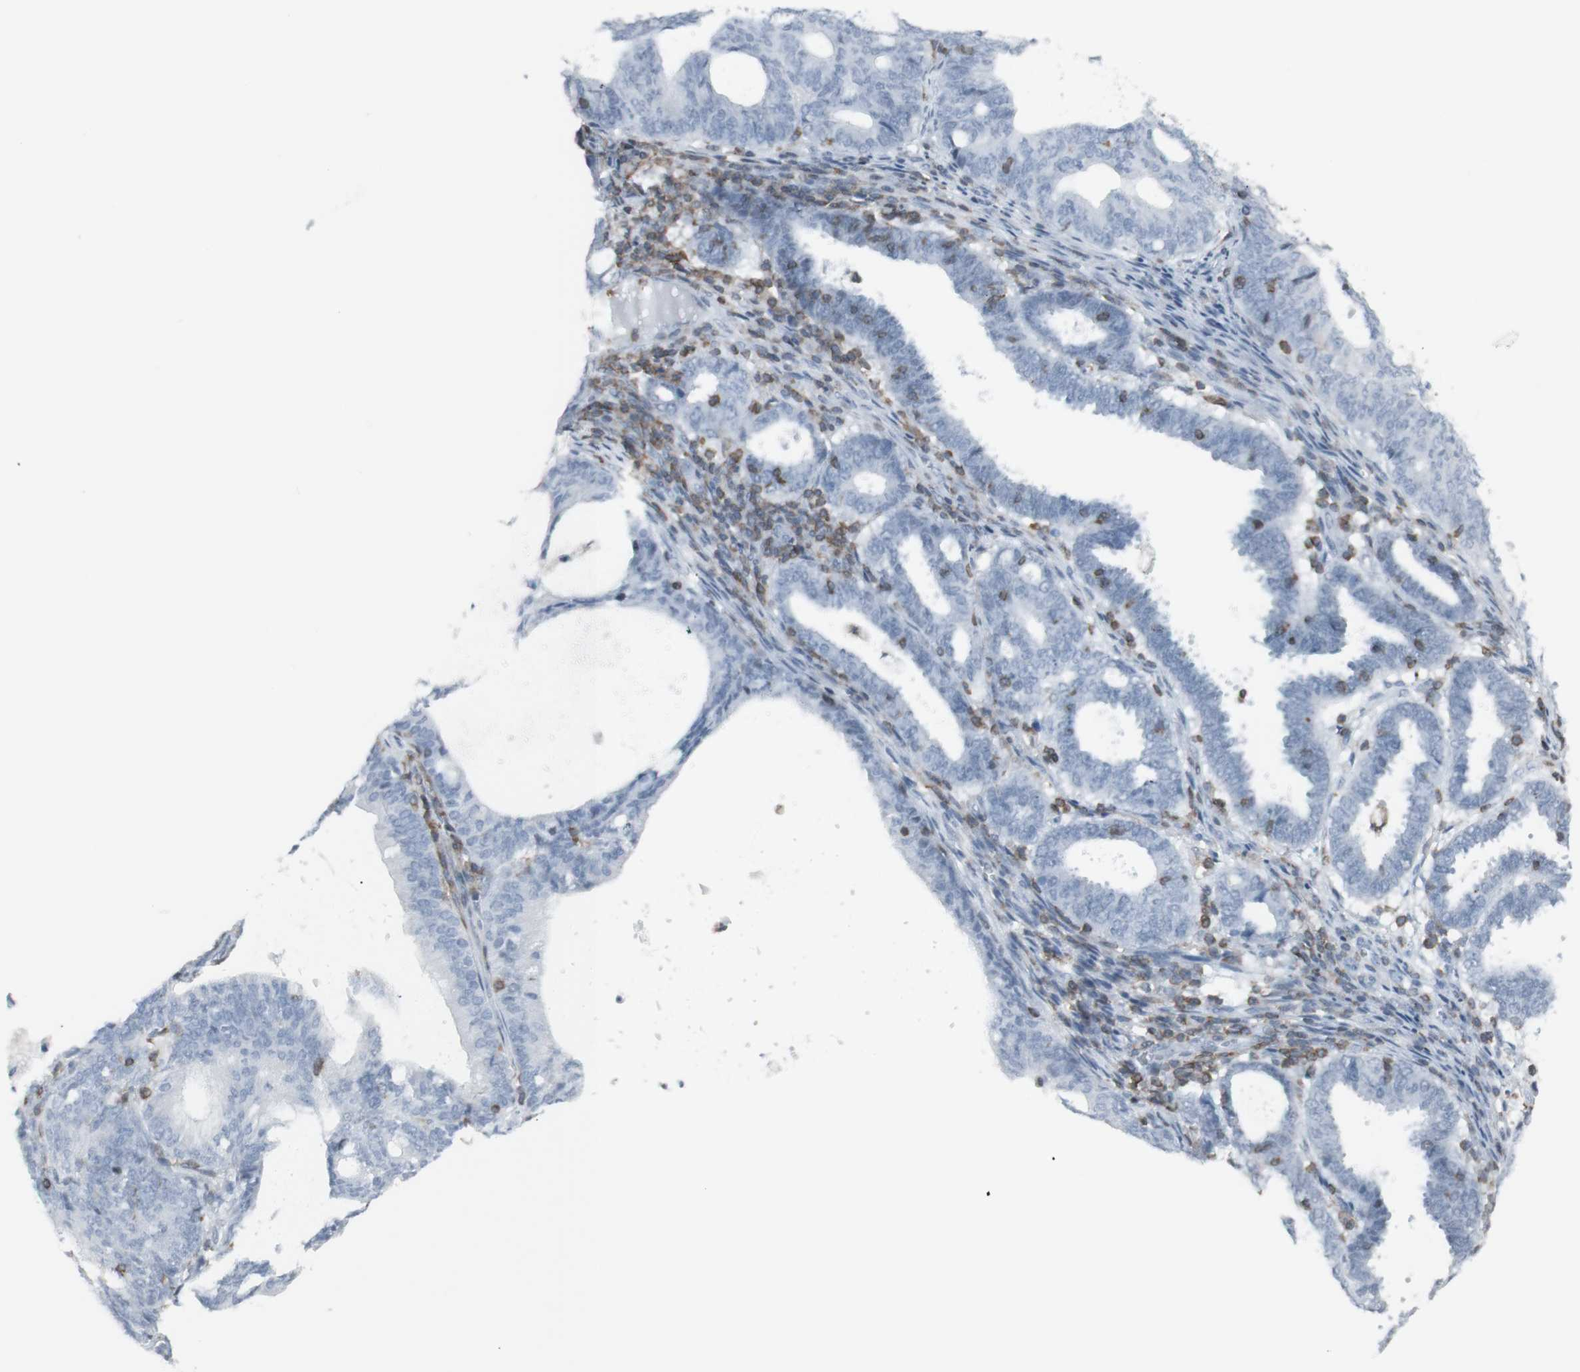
{"staining": {"intensity": "negative", "quantity": "none", "location": "none"}, "tissue": "endometrial cancer", "cell_type": "Tumor cells", "image_type": "cancer", "snomed": [{"axis": "morphology", "description": "Adenocarcinoma, NOS"}, {"axis": "topography", "description": "Uterus"}], "caption": "Human adenocarcinoma (endometrial) stained for a protein using immunohistochemistry (IHC) shows no staining in tumor cells.", "gene": "NRG1", "patient": {"sex": "female", "age": 83}}